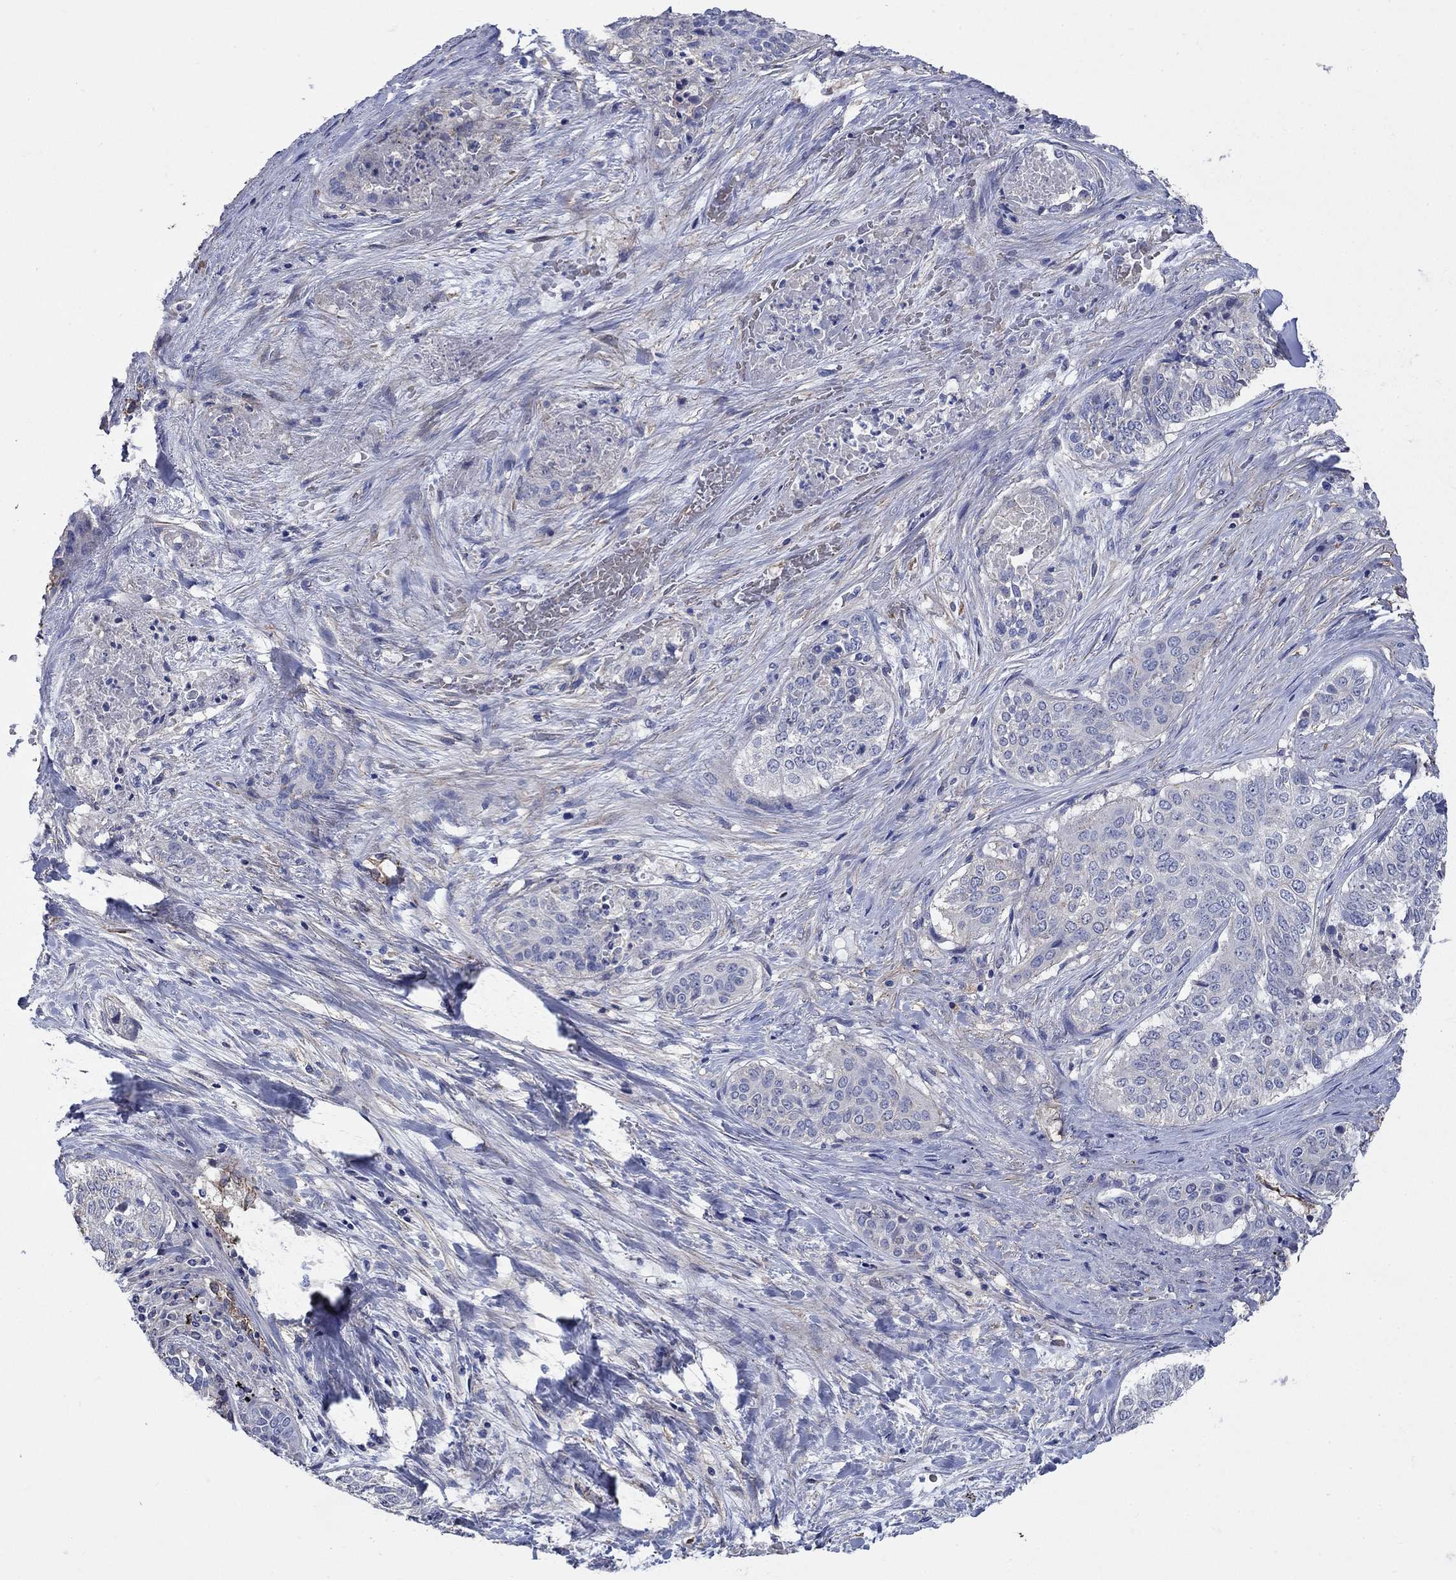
{"staining": {"intensity": "negative", "quantity": "none", "location": "none"}, "tissue": "lung cancer", "cell_type": "Tumor cells", "image_type": "cancer", "snomed": [{"axis": "morphology", "description": "Squamous cell carcinoma, NOS"}, {"axis": "topography", "description": "Lung"}], "caption": "A high-resolution photomicrograph shows IHC staining of squamous cell carcinoma (lung), which shows no significant positivity in tumor cells. (Immunohistochemistry, brightfield microscopy, high magnification).", "gene": "FLNC", "patient": {"sex": "male", "age": 64}}